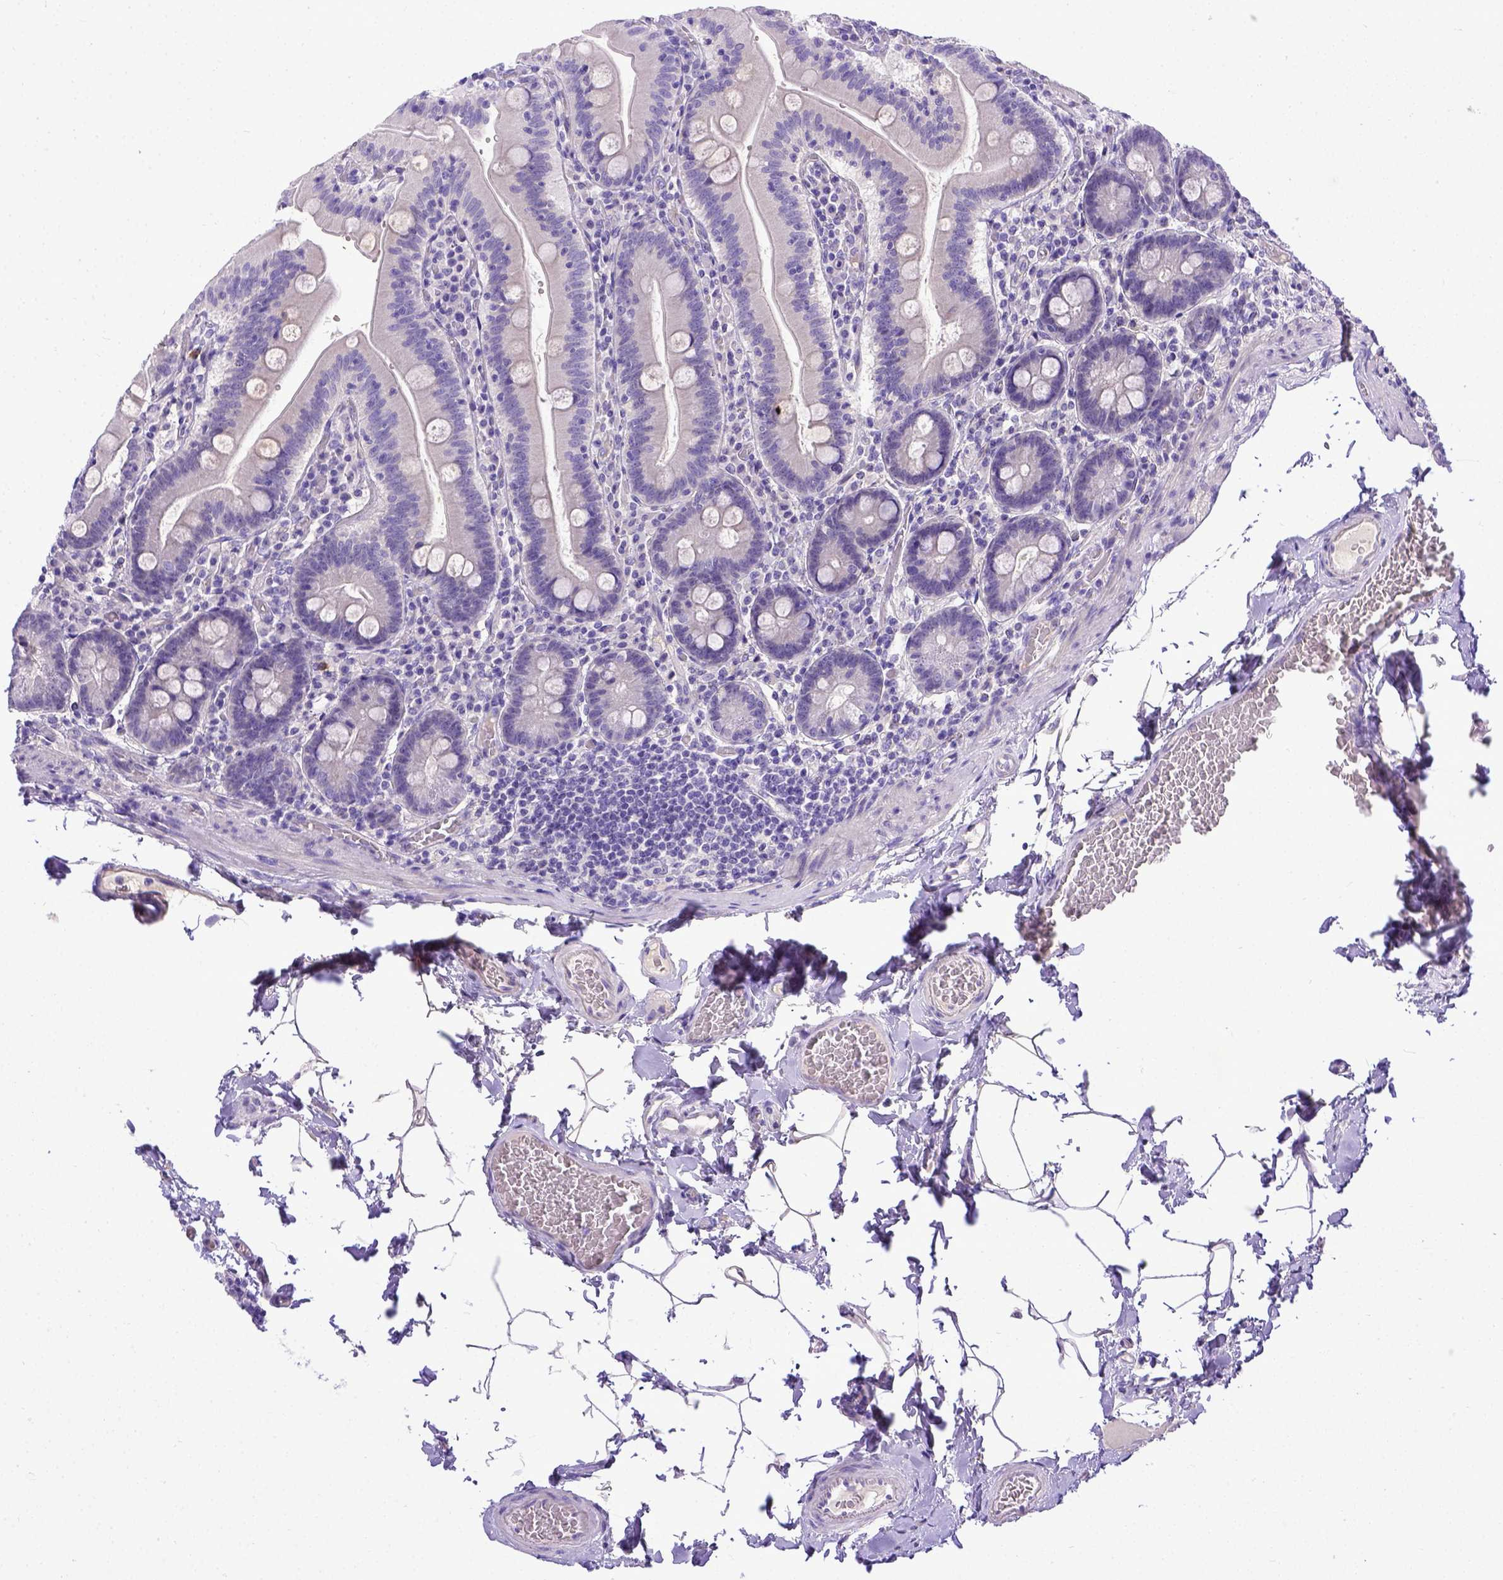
{"staining": {"intensity": "negative", "quantity": "none", "location": "none"}, "tissue": "small intestine", "cell_type": "Glandular cells", "image_type": "normal", "snomed": [{"axis": "morphology", "description": "Normal tissue, NOS"}, {"axis": "topography", "description": "Small intestine"}], "caption": "Immunohistochemistry (IHC) micrograph of unremarkable small intestine: human small intestine stained with DAB (3,3'-diaminobenzidine) reveals no significant protein expression in glandular cells. Brightfield microscopy of IHC stained with DAB (3,3'-diaminobenzidine) (brown) and hematoxylin (blue), captured at high magnification.", "gene": "BTN1A1", "patient": {"sex": "male", "age": 37}}